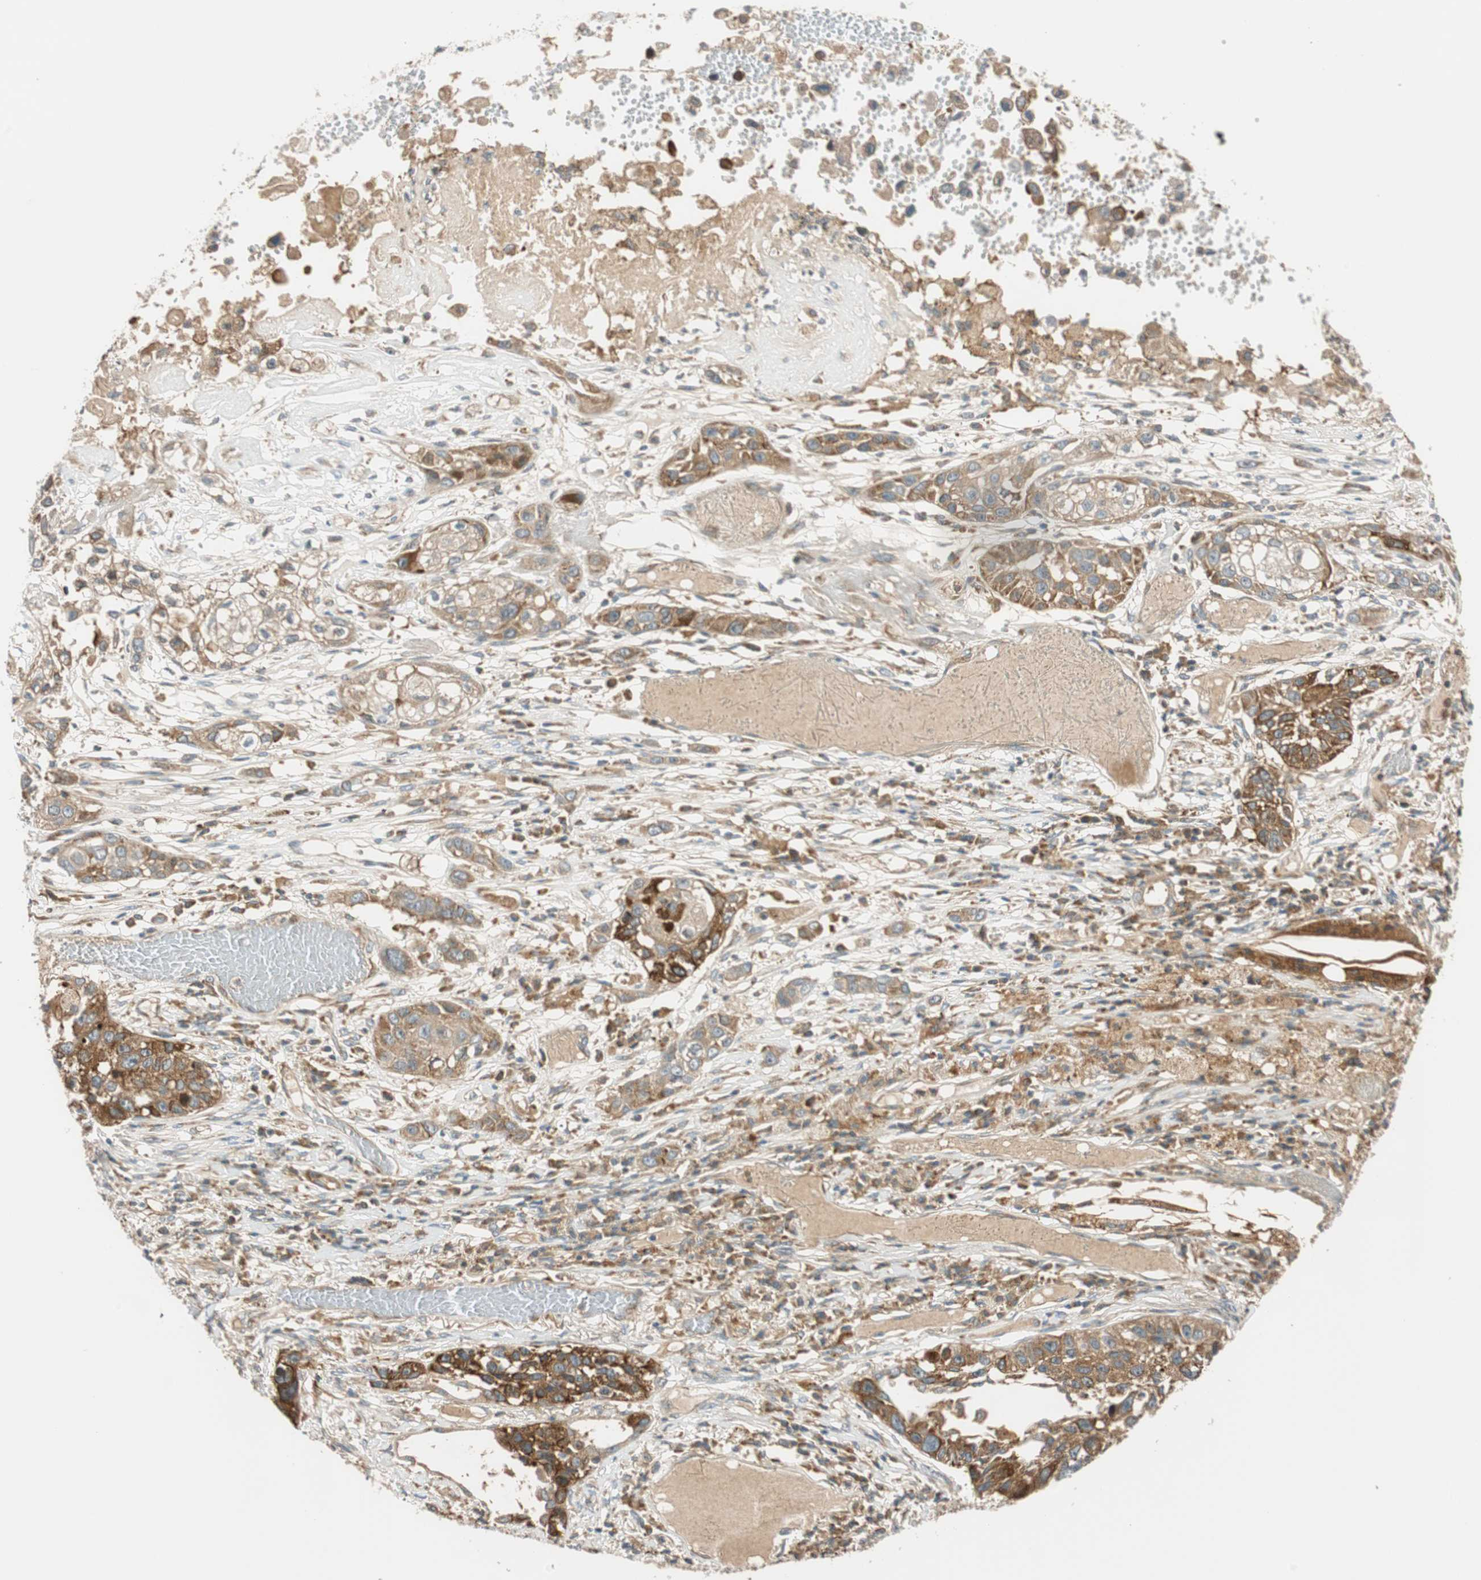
{"staining": {"intensity": "strong", "quantity": ">75%", "location": "cytoplasmic/membranous"}, "tissue": "lung cancer", "cell_type": "Tumor cells", "image_type": "cancer", "snomed": [{"axis": "morphology", "description": "Squamous cell carcinoma, NOS"}, {"axis": "topography", "description": "Lung"}], "caption": "Lung cancer tissue displays strong cytoplasmic/membranous positivity in about >75% of tumor cells", "gene": "ABI1", "patient": {"sex": "male", "age": 71}}